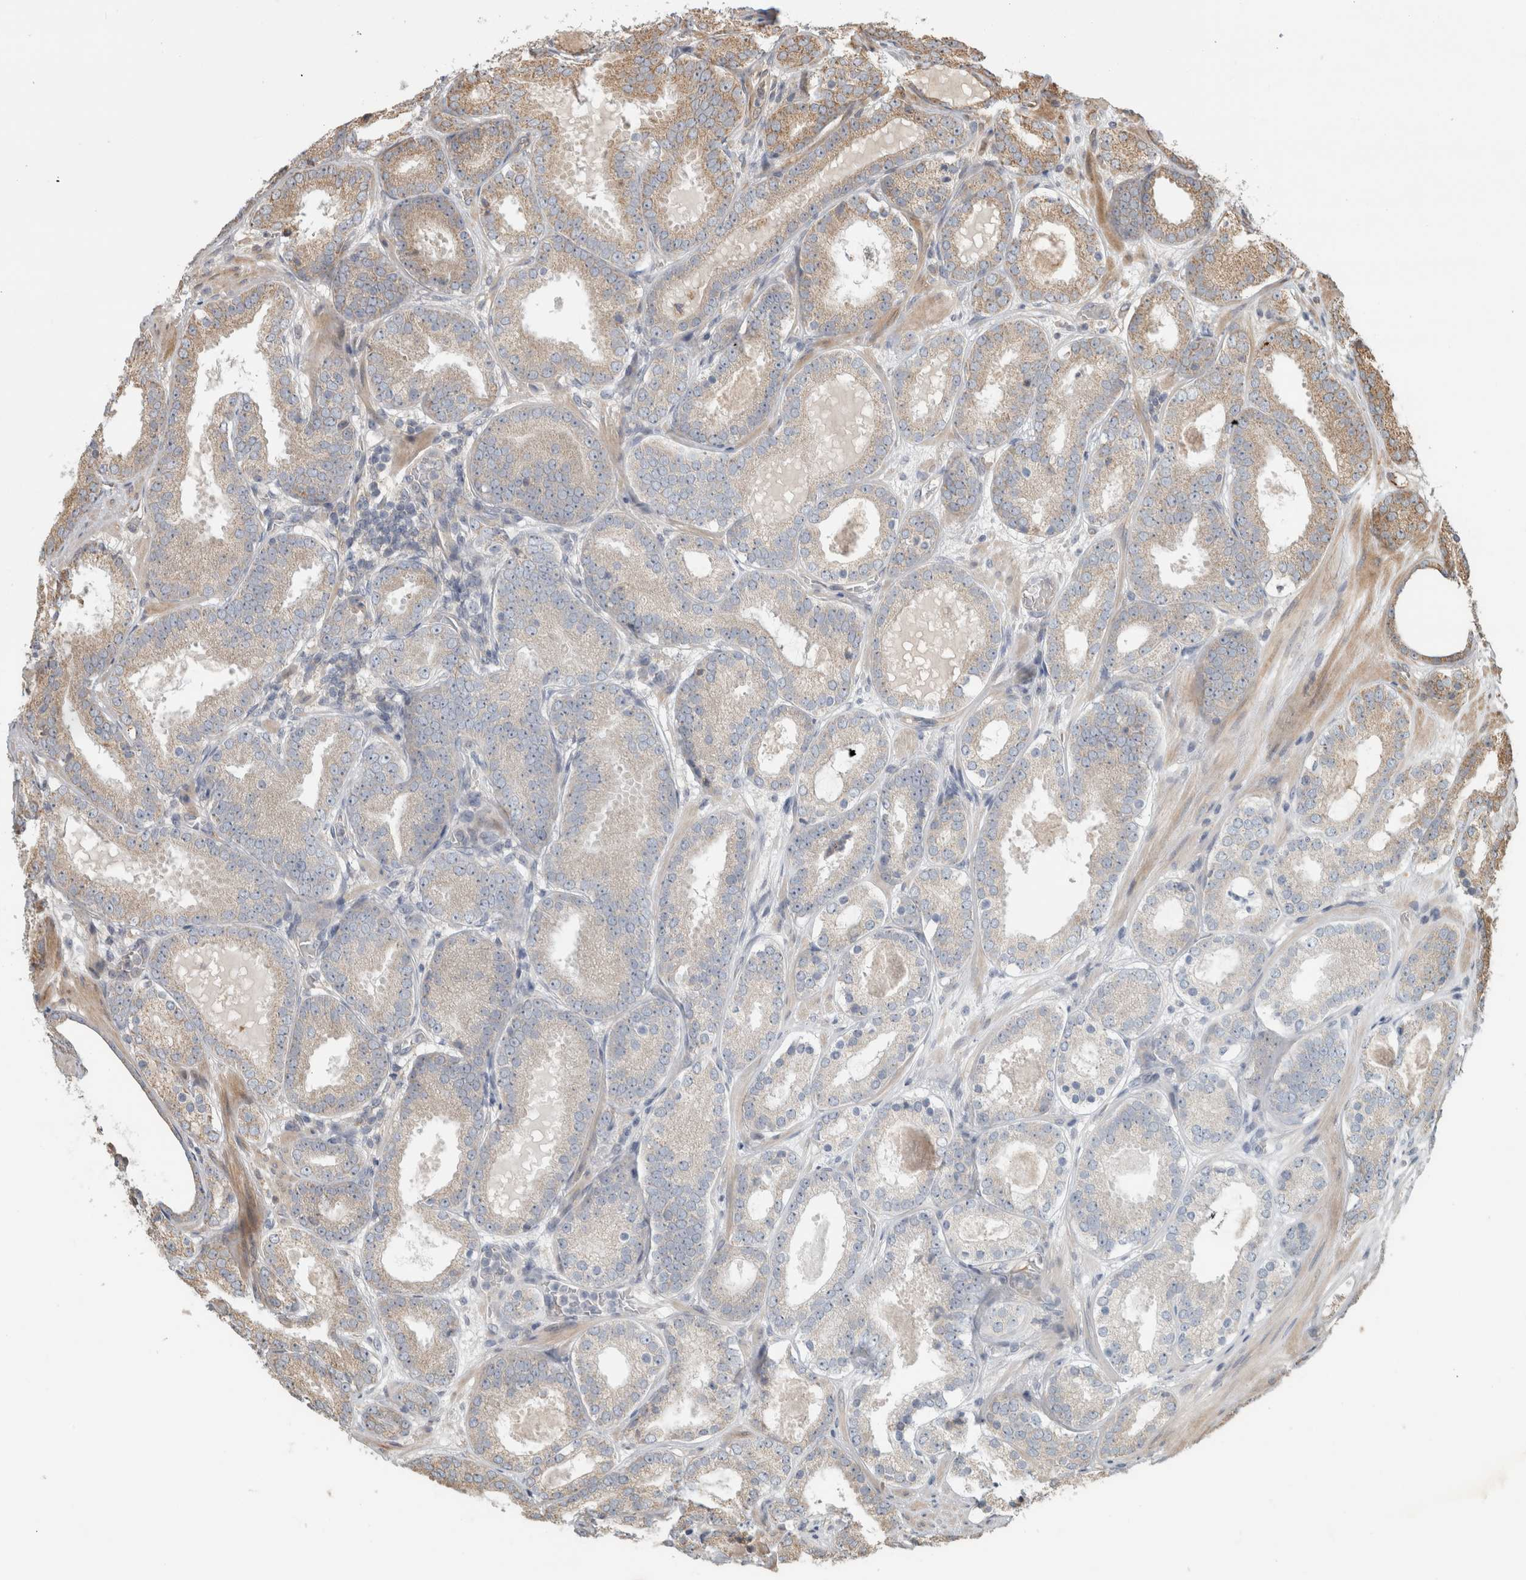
{"staining": {"intensity": "weak", "quantity": "<25%", "location": "cytoplasmic/membranous"}, "tissue": "prostate cancer", "cell_type": "Tumor cells", "image_type": "cancer", "snomed": [{"axis": "morphology", "description": "Adenocarcinoma, Low grade"}, {"axis": "topography", "description": "Prostate"}], "caption": "DAB immunohistochemical staining of adenocarcinoma (low-grade) (prostate) demonstrates no significant staining in tumor cells. (Brightfield microscopy of DAB (3,3'-diaminobenzidine) IHC at high magnification).", "gene": "TUBD1", "patient": {"sex": "male", "age": 69}}